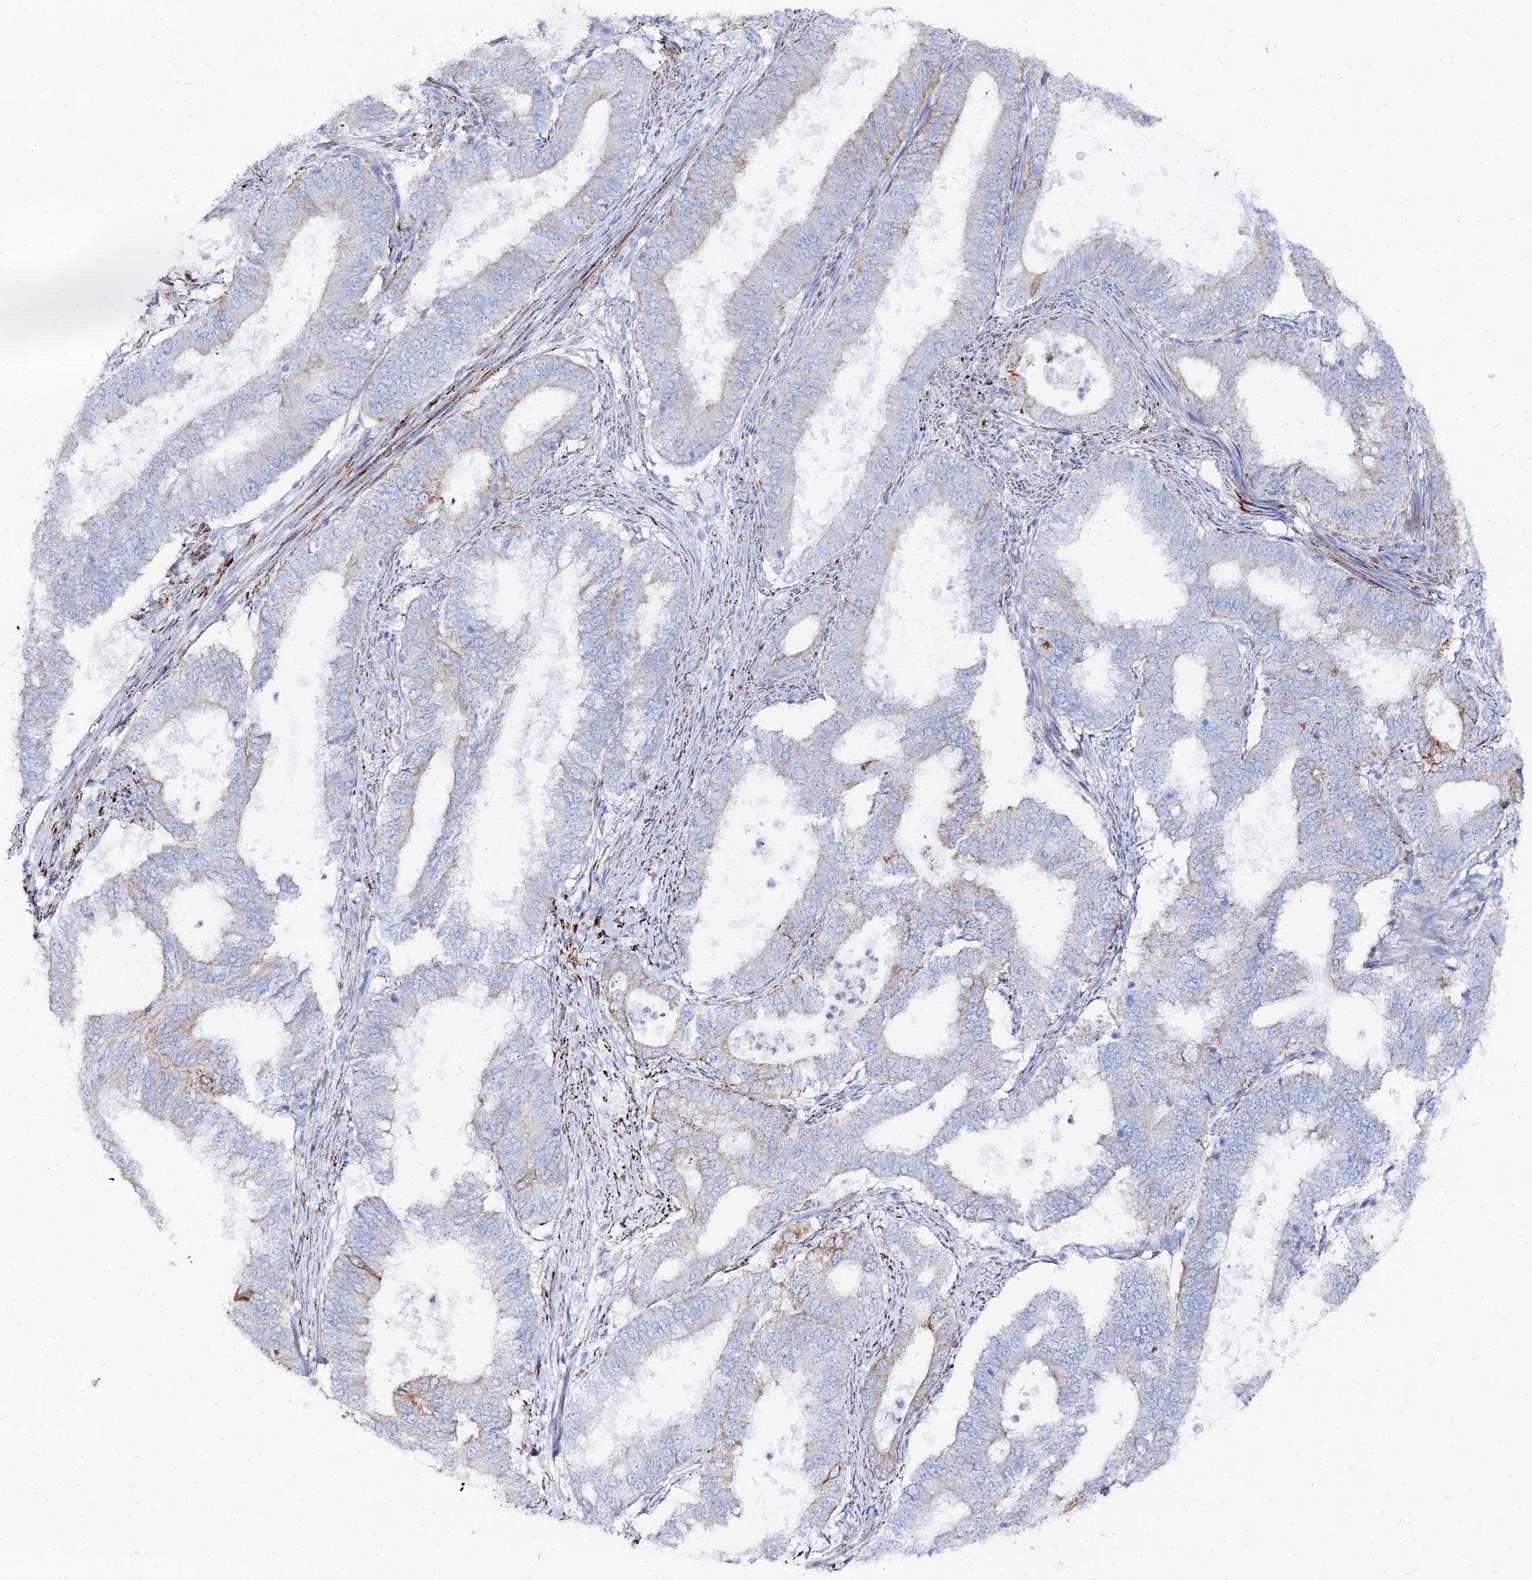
{"staining": {"intensity": "moderate", "quantity": "<25%", "location": "cytoplasmic/membranous"}, "tissue": "endometrial cancer", "cell_type": "Tumor cells", "image_type": "cancer", "snomed": [{"axis": "morphology", "description": "Adenocarcinoma, NOS"}, {"axis": "topography", "description": "Endometrium"}], "caption": "This is an image of IHC staining of endometrial cancer (adenocarcinoma), which shows moderate positivity in the cytoplasmic/membranous of tumor cells.", "gene": "DHX34", "patient": {"sex": "female", "age": 51}}